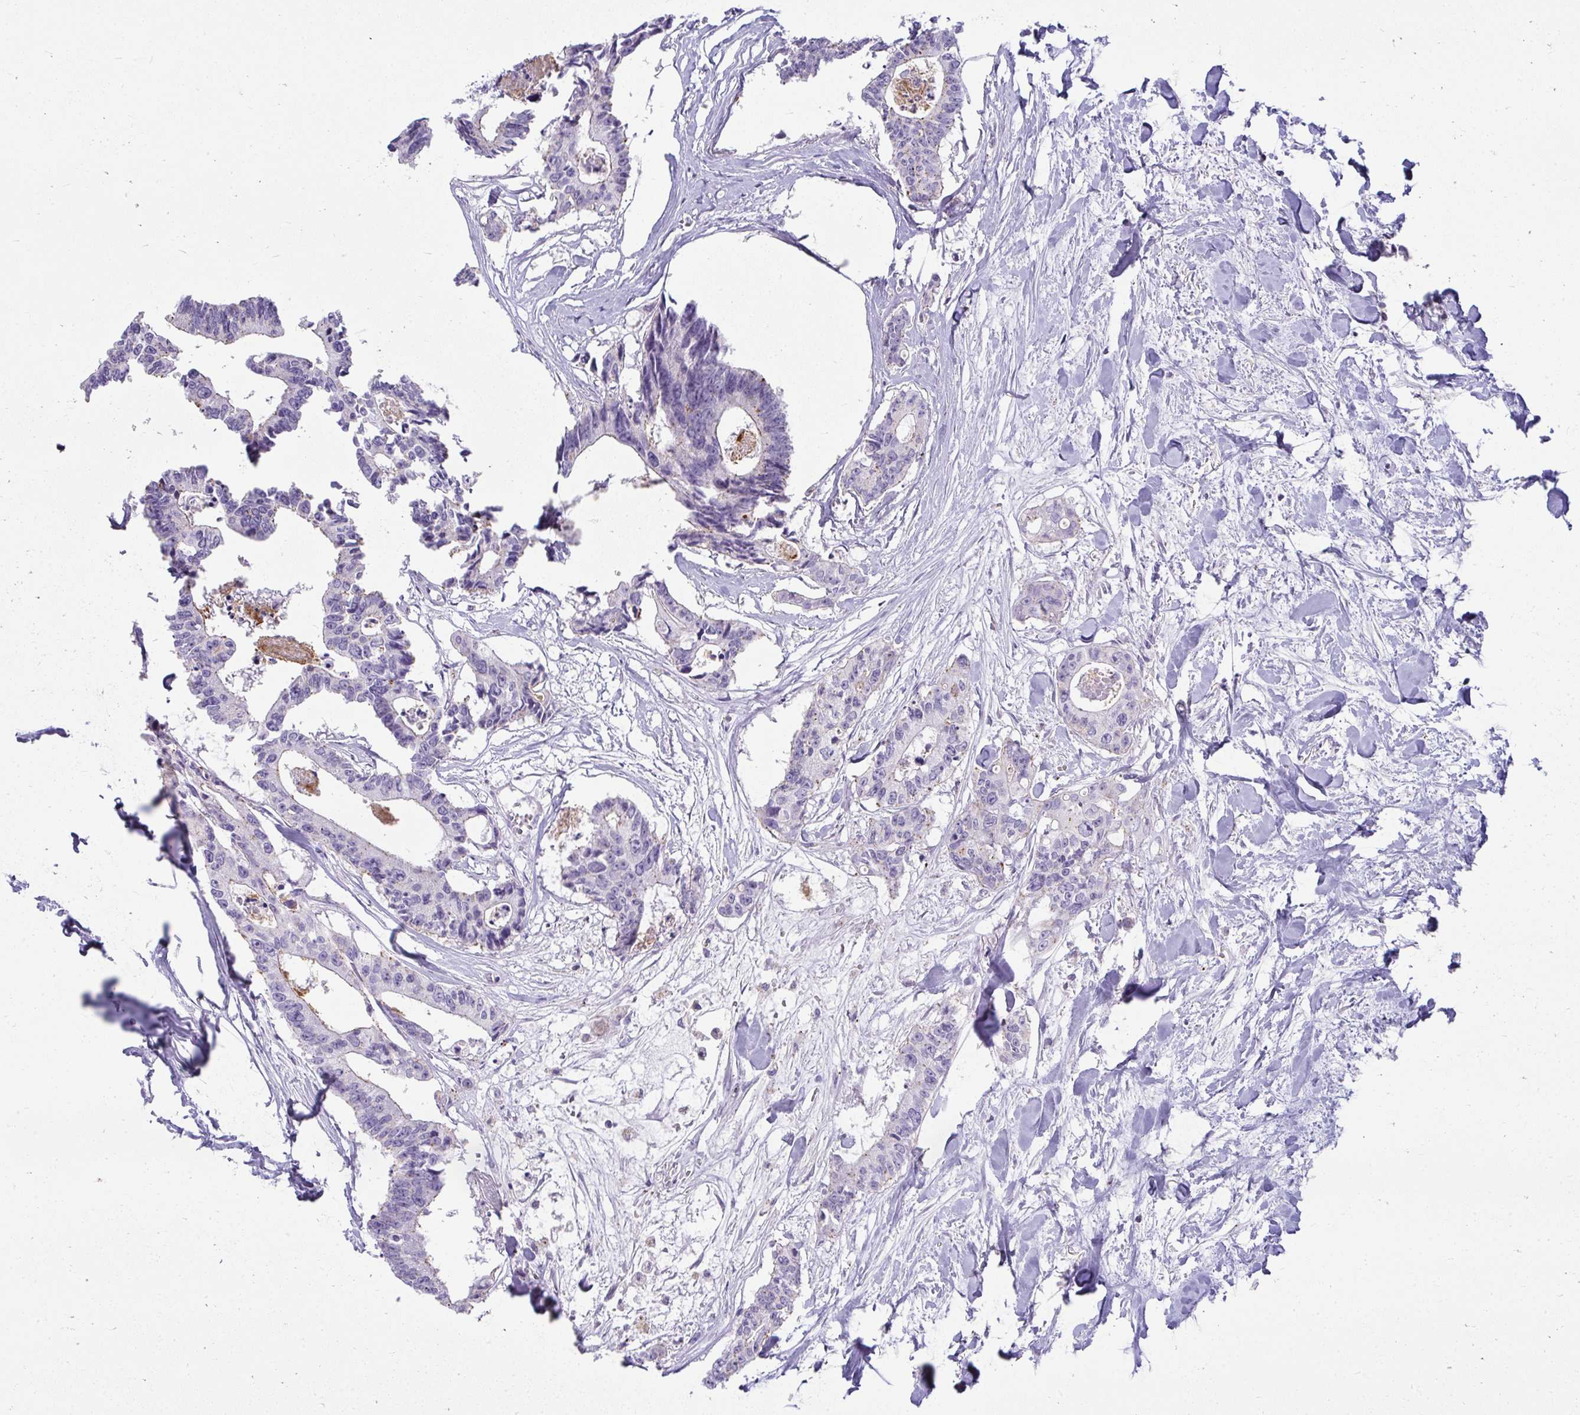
{"staining": {"intensity": "negative", "quantity": "none", "location": "none"}, "tissue": "colorectal cancer", "cell_type": "Tumor cells", "image_type": "cancer", "snomed": [{"axis": "morphology", "description": "Adenocarcinoma, NOS"}, {"axis": "topography", "description": "Rectum"}], "caption": "High power microscopy image of an IHC photomicrograph of colorectal cancer (adenocarcinoma), revealing no significant expression in tumor cells.", "gene": "VPS4B", "patient": {"sex": "male", "age": 57}}